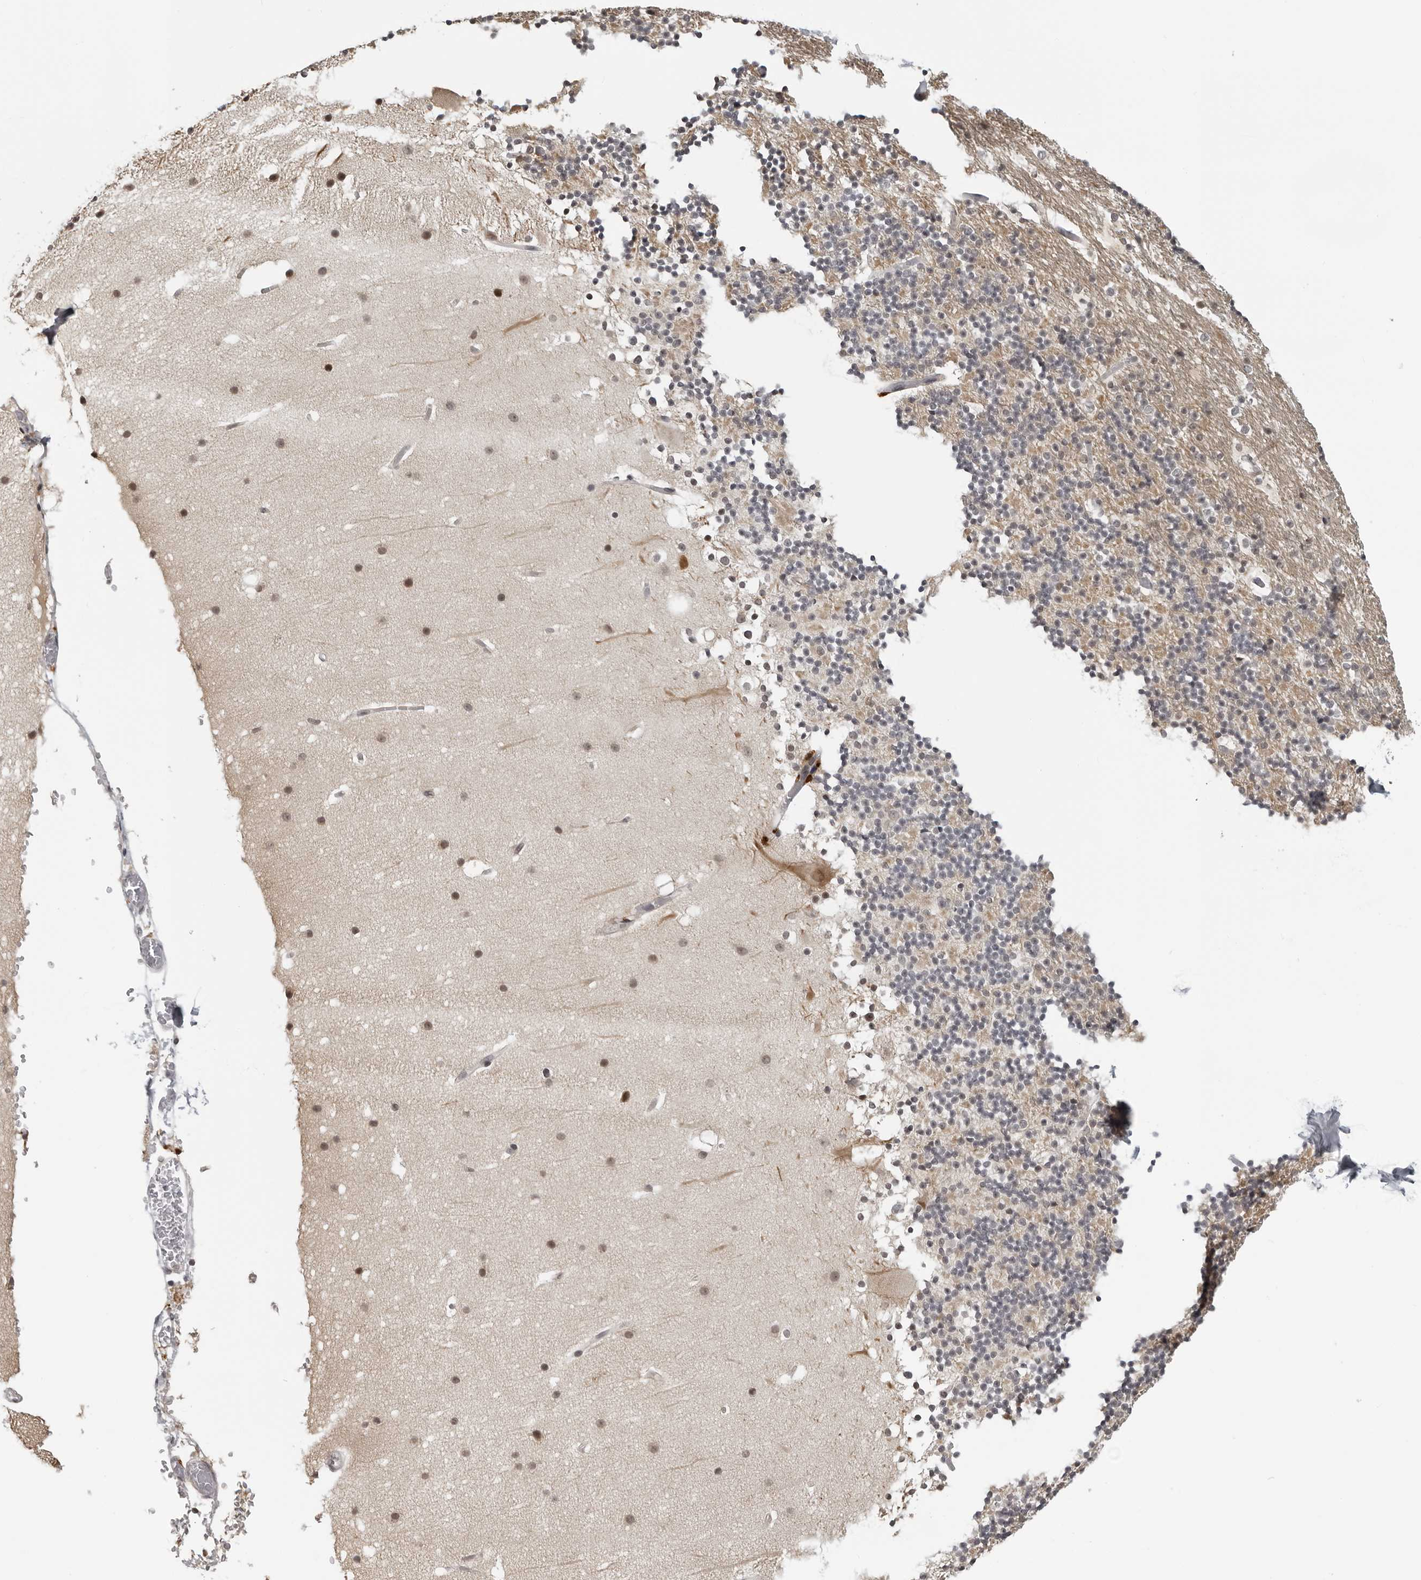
{"staining": {"intensity": "negative", "quantity": "none", "location": "none"}, "tissue": "cerebellum", "cell_type": "Cells in granular layer", "image_type": "normal", "snomed": [{"axis": "morphology", "description": "Normal tissue, NOS"}, {"axis": "topography", "description": "Cerebellum"}], "caption": "Cells in granular layer are negative for protein expression in benign human cerebellum. The staining was performed using DAB to visualize the protein expression in brown, while the nuclei were stained in blue with hematoxylin (Magnification: 20x).", "gene": "MAF", "patient": {"sex": "male", "age": 57}}